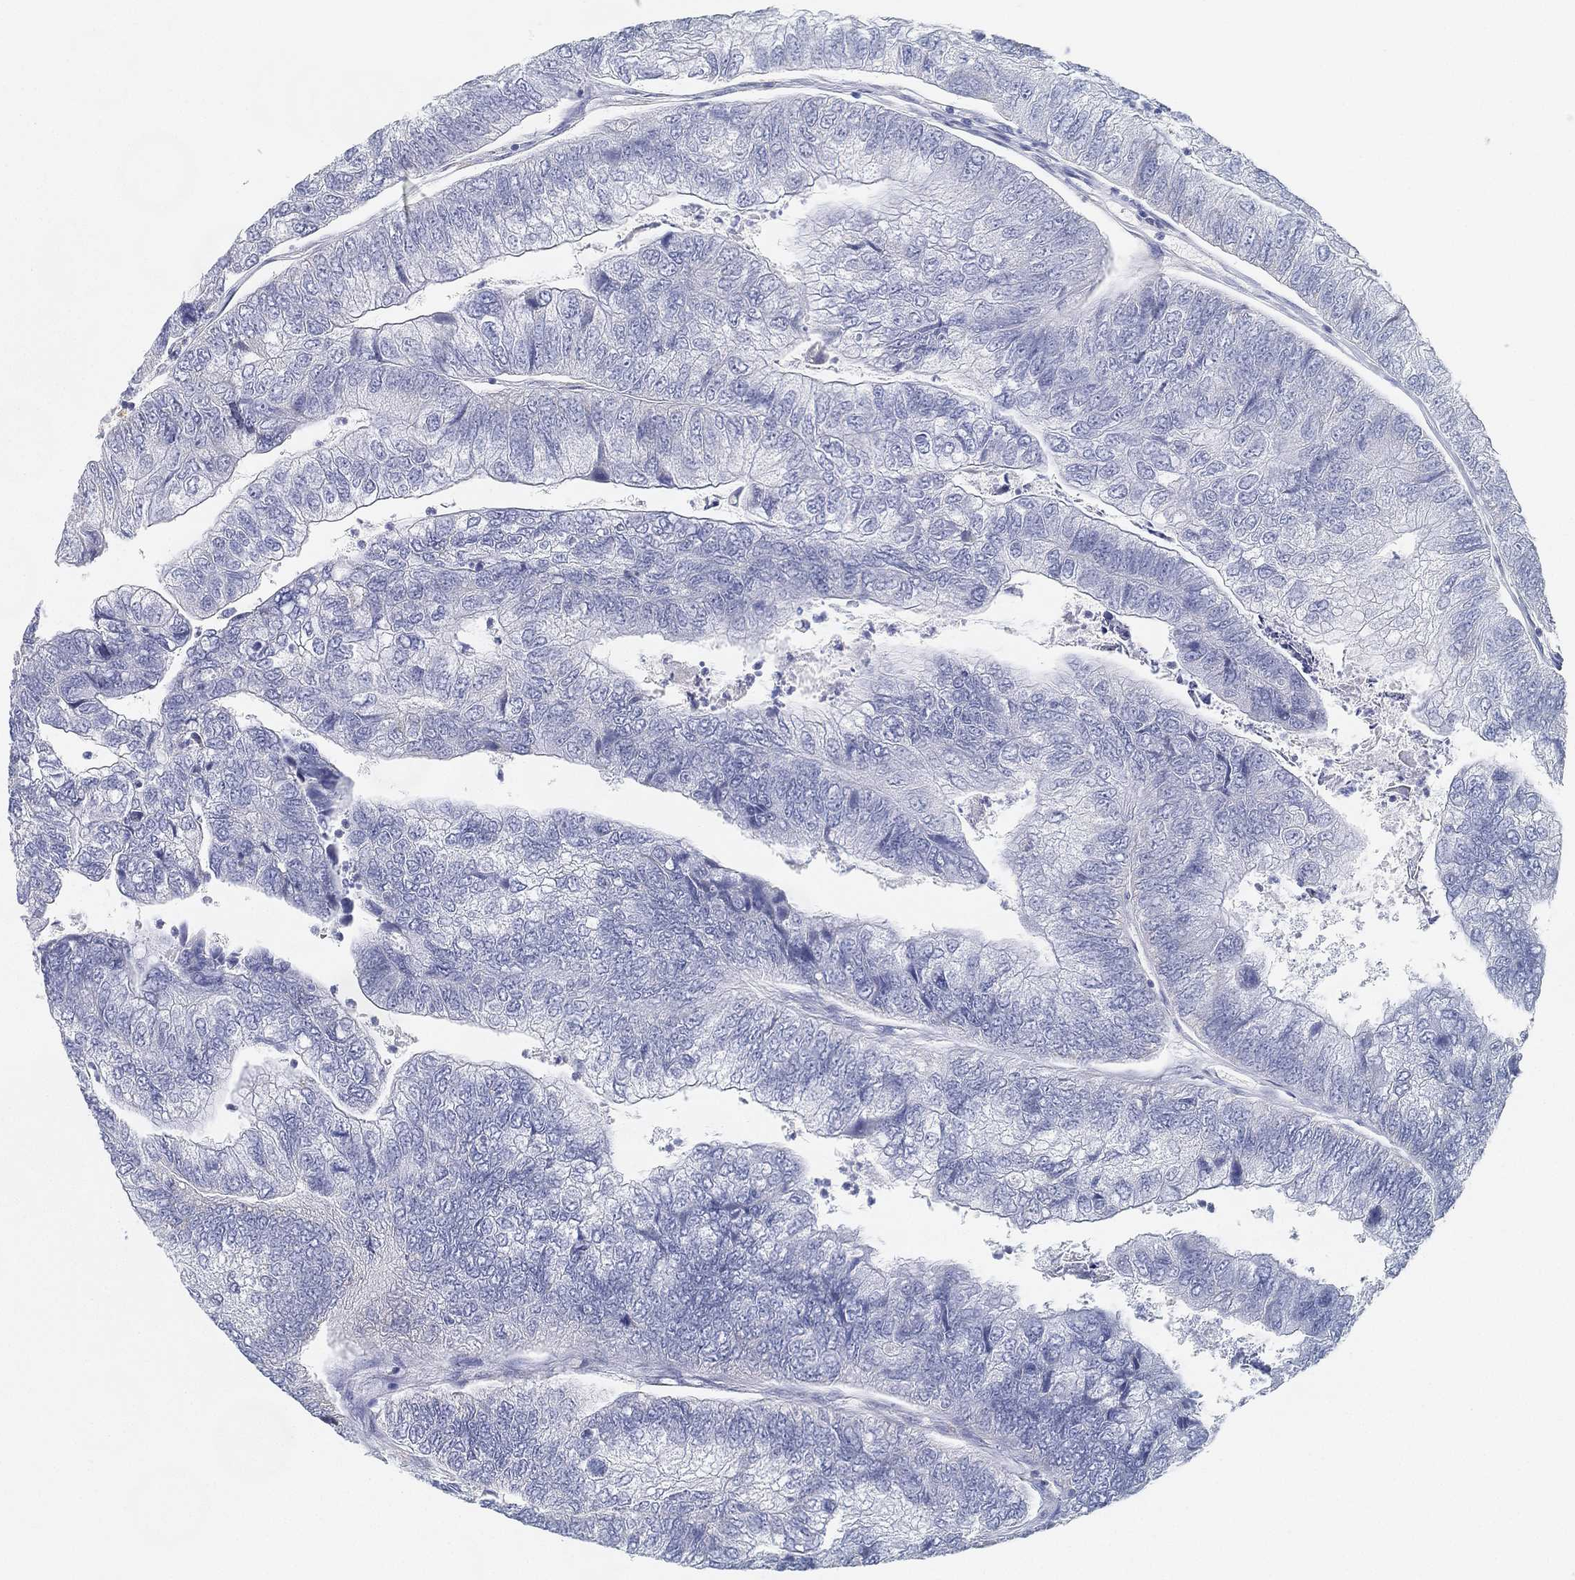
{"staining": {"intensity": "negative", "quantity": "none", "location": "none"}, "tissue": "colorectal cancer", "cell_type": "Tumor cells", "image_type": "cancer", "snomed": [{"axis": "morphology", "description": "Adenocarcinoma, NOS"}, {"axis": "topography", "description": "Colon"}], "caption": "This is an immunohistochemistry micrograph of human colorectal cancer. There is no positivity in tumor cells.", "gene": "GPR61", "patient": {"sex": "female", "age": 67}}